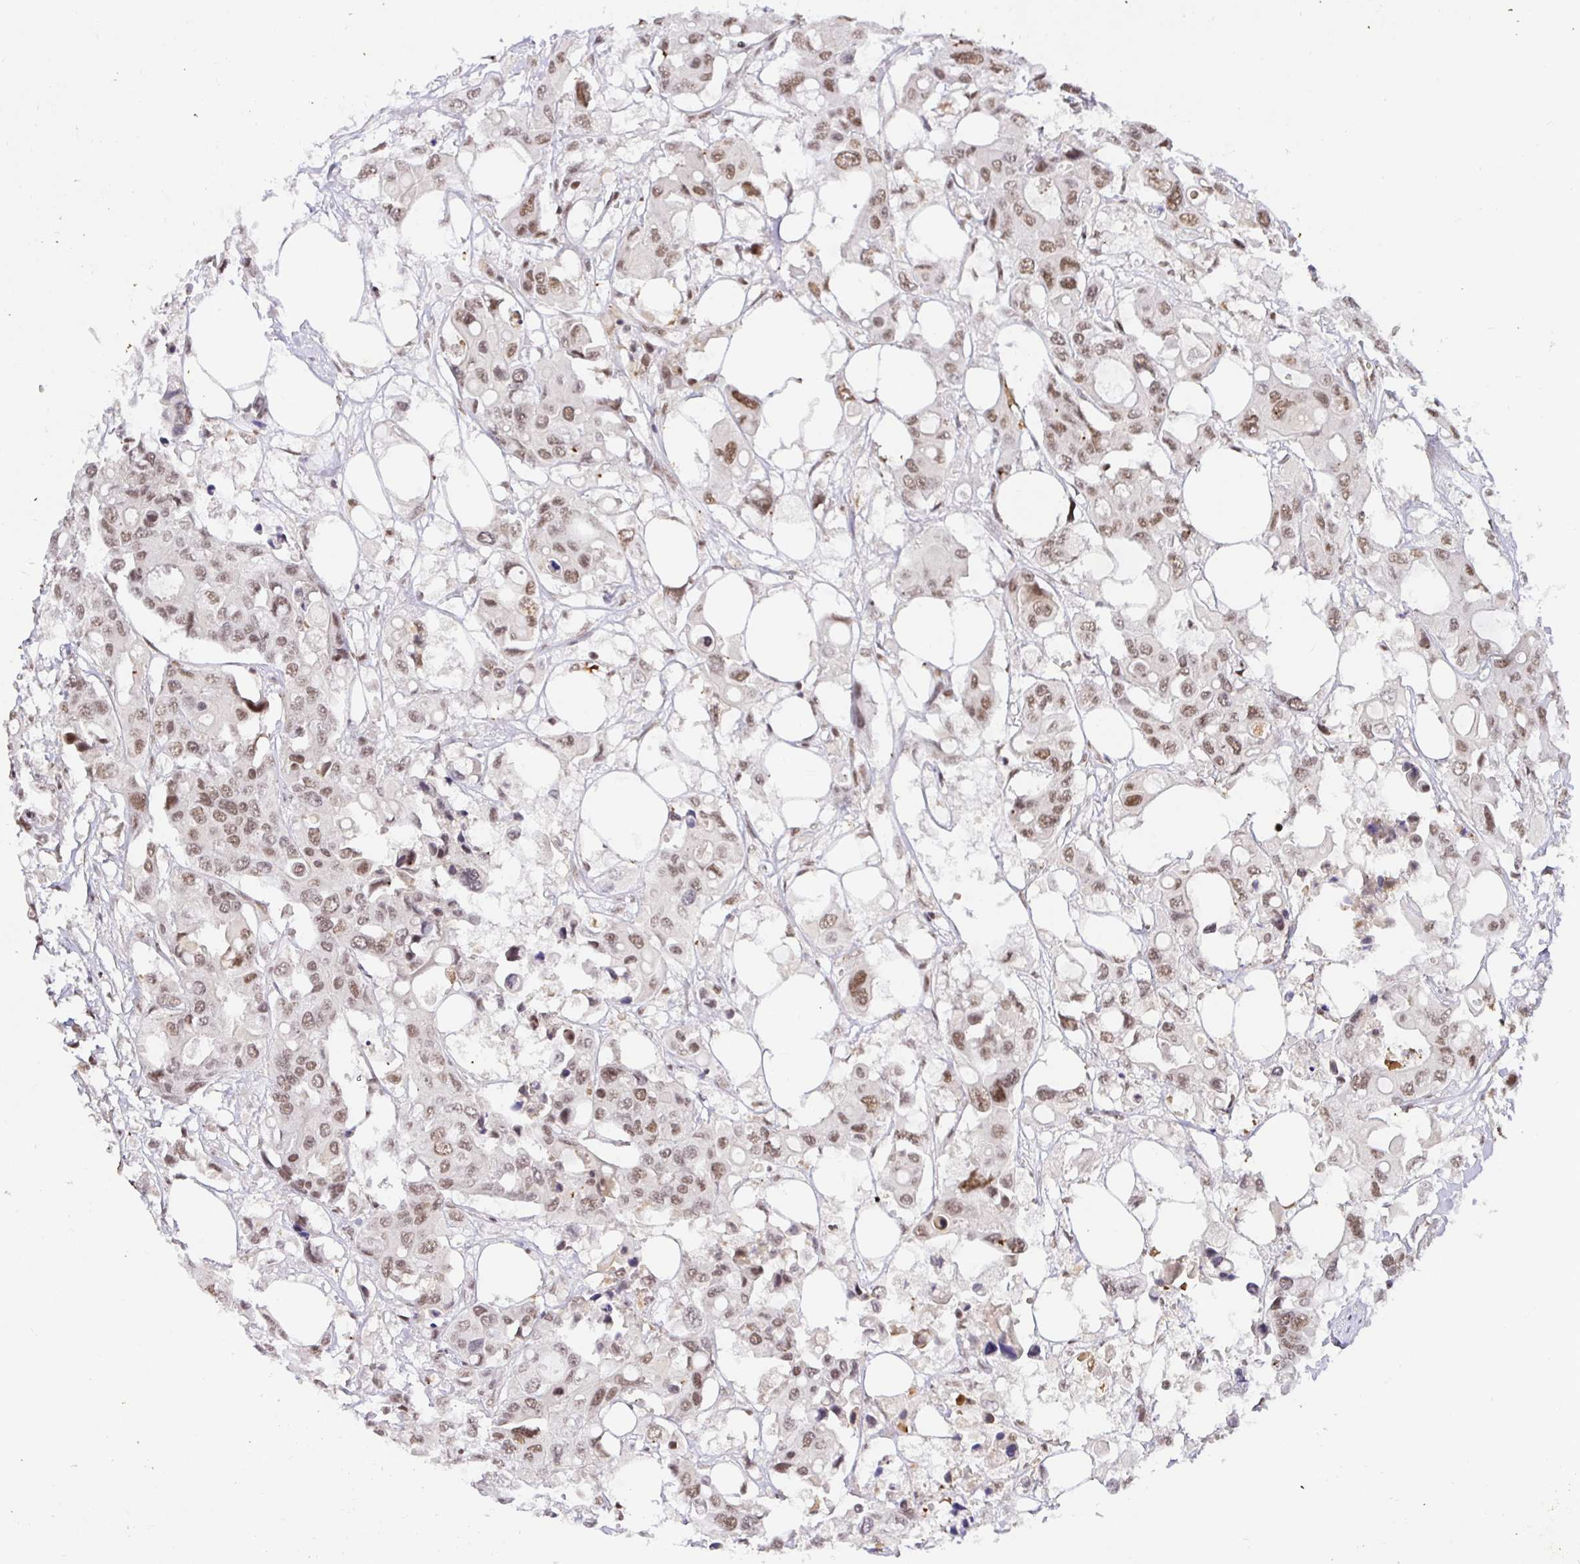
{"staining": {"intensity": "weak", "quantity": ">75%", "location": "nuclear"}, "tissue": "colorectal cancer", "cell_type": "Tumor cells", "image_type": "cancer", "snomed": [{"axis": "morphology", "description": "Adenocarcinoma, NOS"}, {"axis": "topography", "description": "Colon"}], "caption": "The histopathology image reveals staining of colorectal adenocarcinoma, revealing weak nuclear protein expression (brown color) within tumor cells.", "gene": "USF1", "patient": {"sex": "male", "age": 77}}